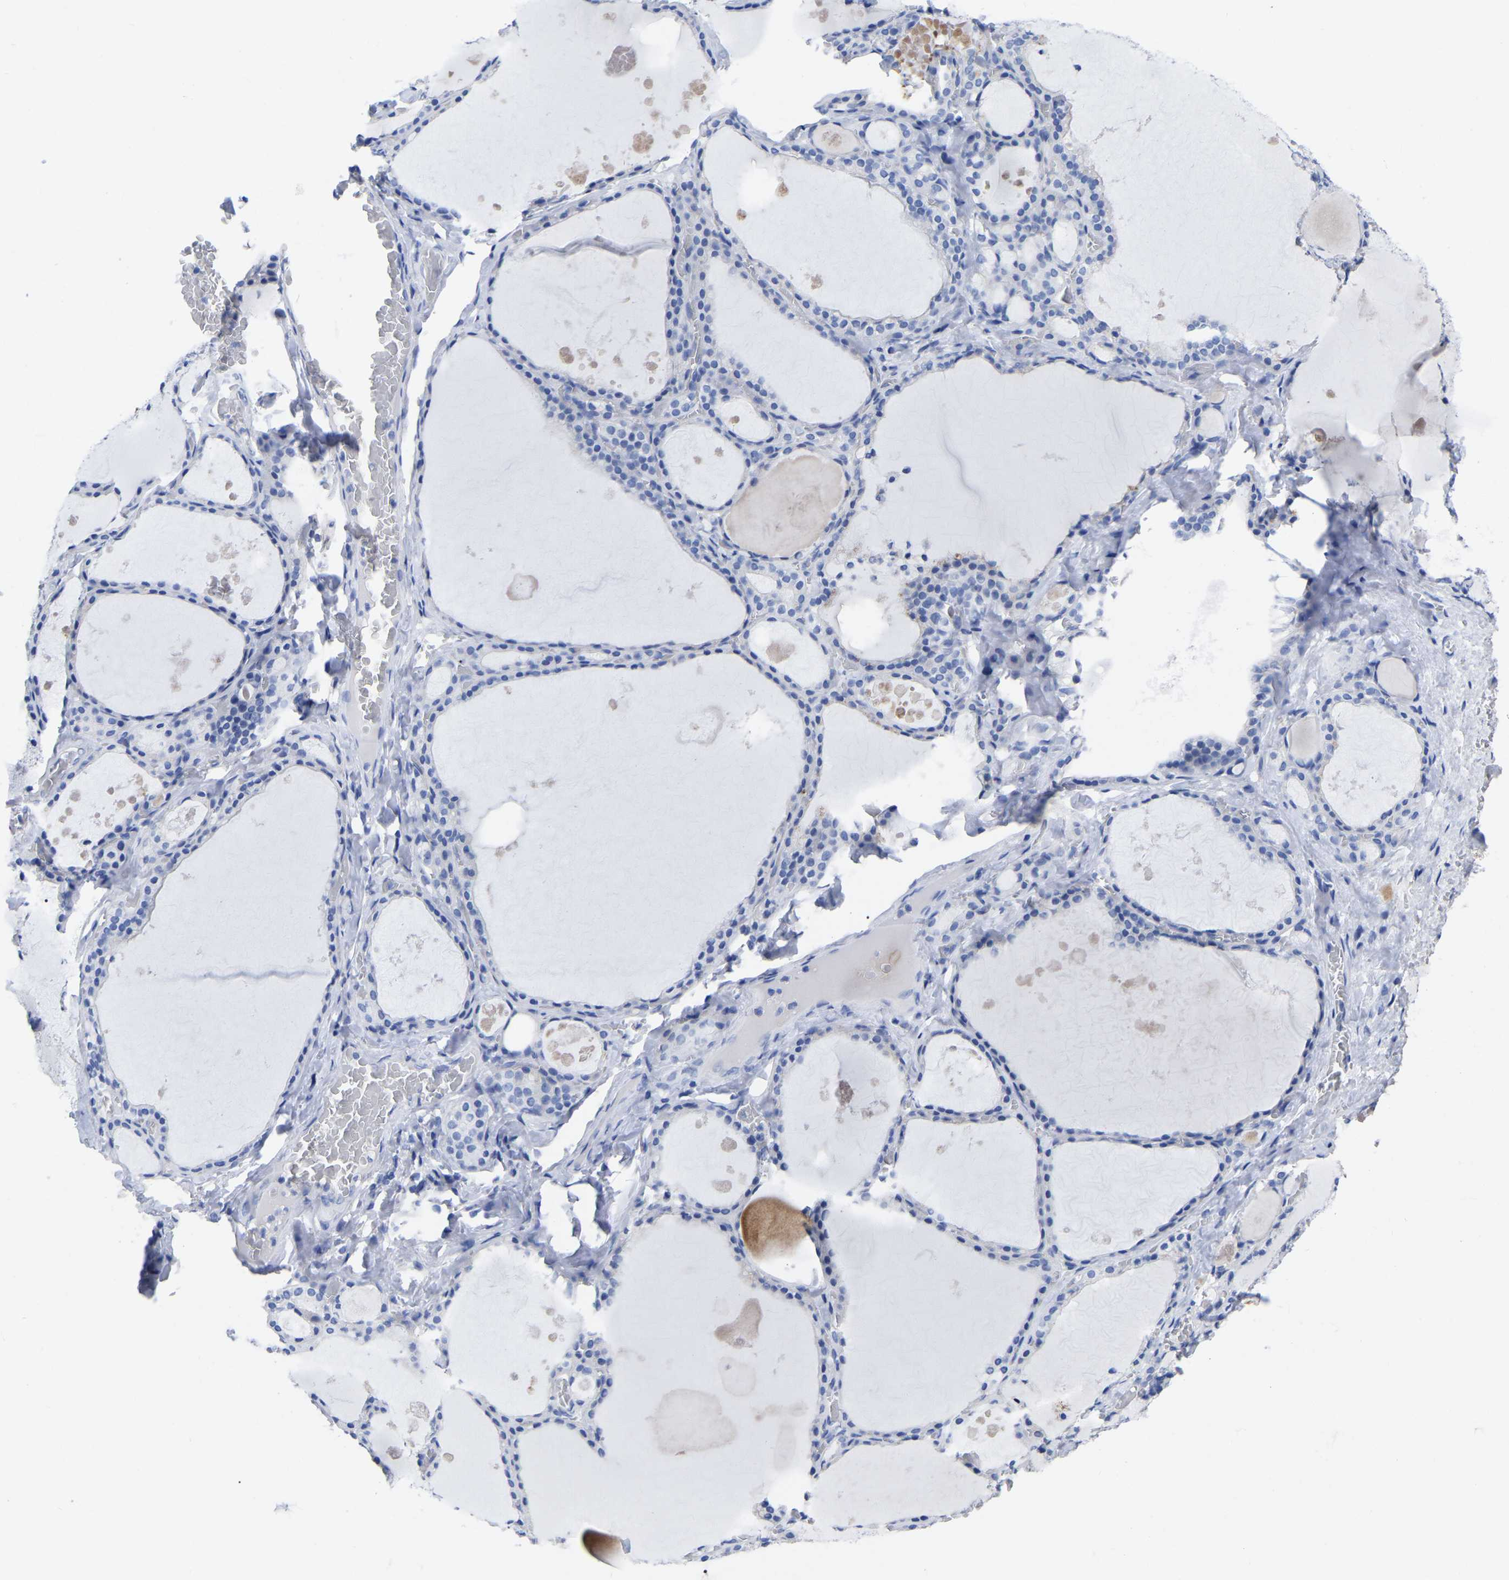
{"staining": {"intensity": "negative", "quantity": "none", "location": "none"}, "tissue": "thyroid gland", "cell_type": "Glandular cells", "image_type": "normal", "snomed": [{"axis": "morphology", "description": "Normal tissue, NOS"}, {"axis": "topography", "description": "Thyroid gland"}], "caption": "Glandular cells show no significant protein staining in normal thyroid gland. (DAB (3,3'-diaminobenzidine) immunohistochemistry (IHC) visualized using brightfield microscopy, high magnification).", "gene": "ANXA13", "patient": {"sex": "male", "age": 56}}